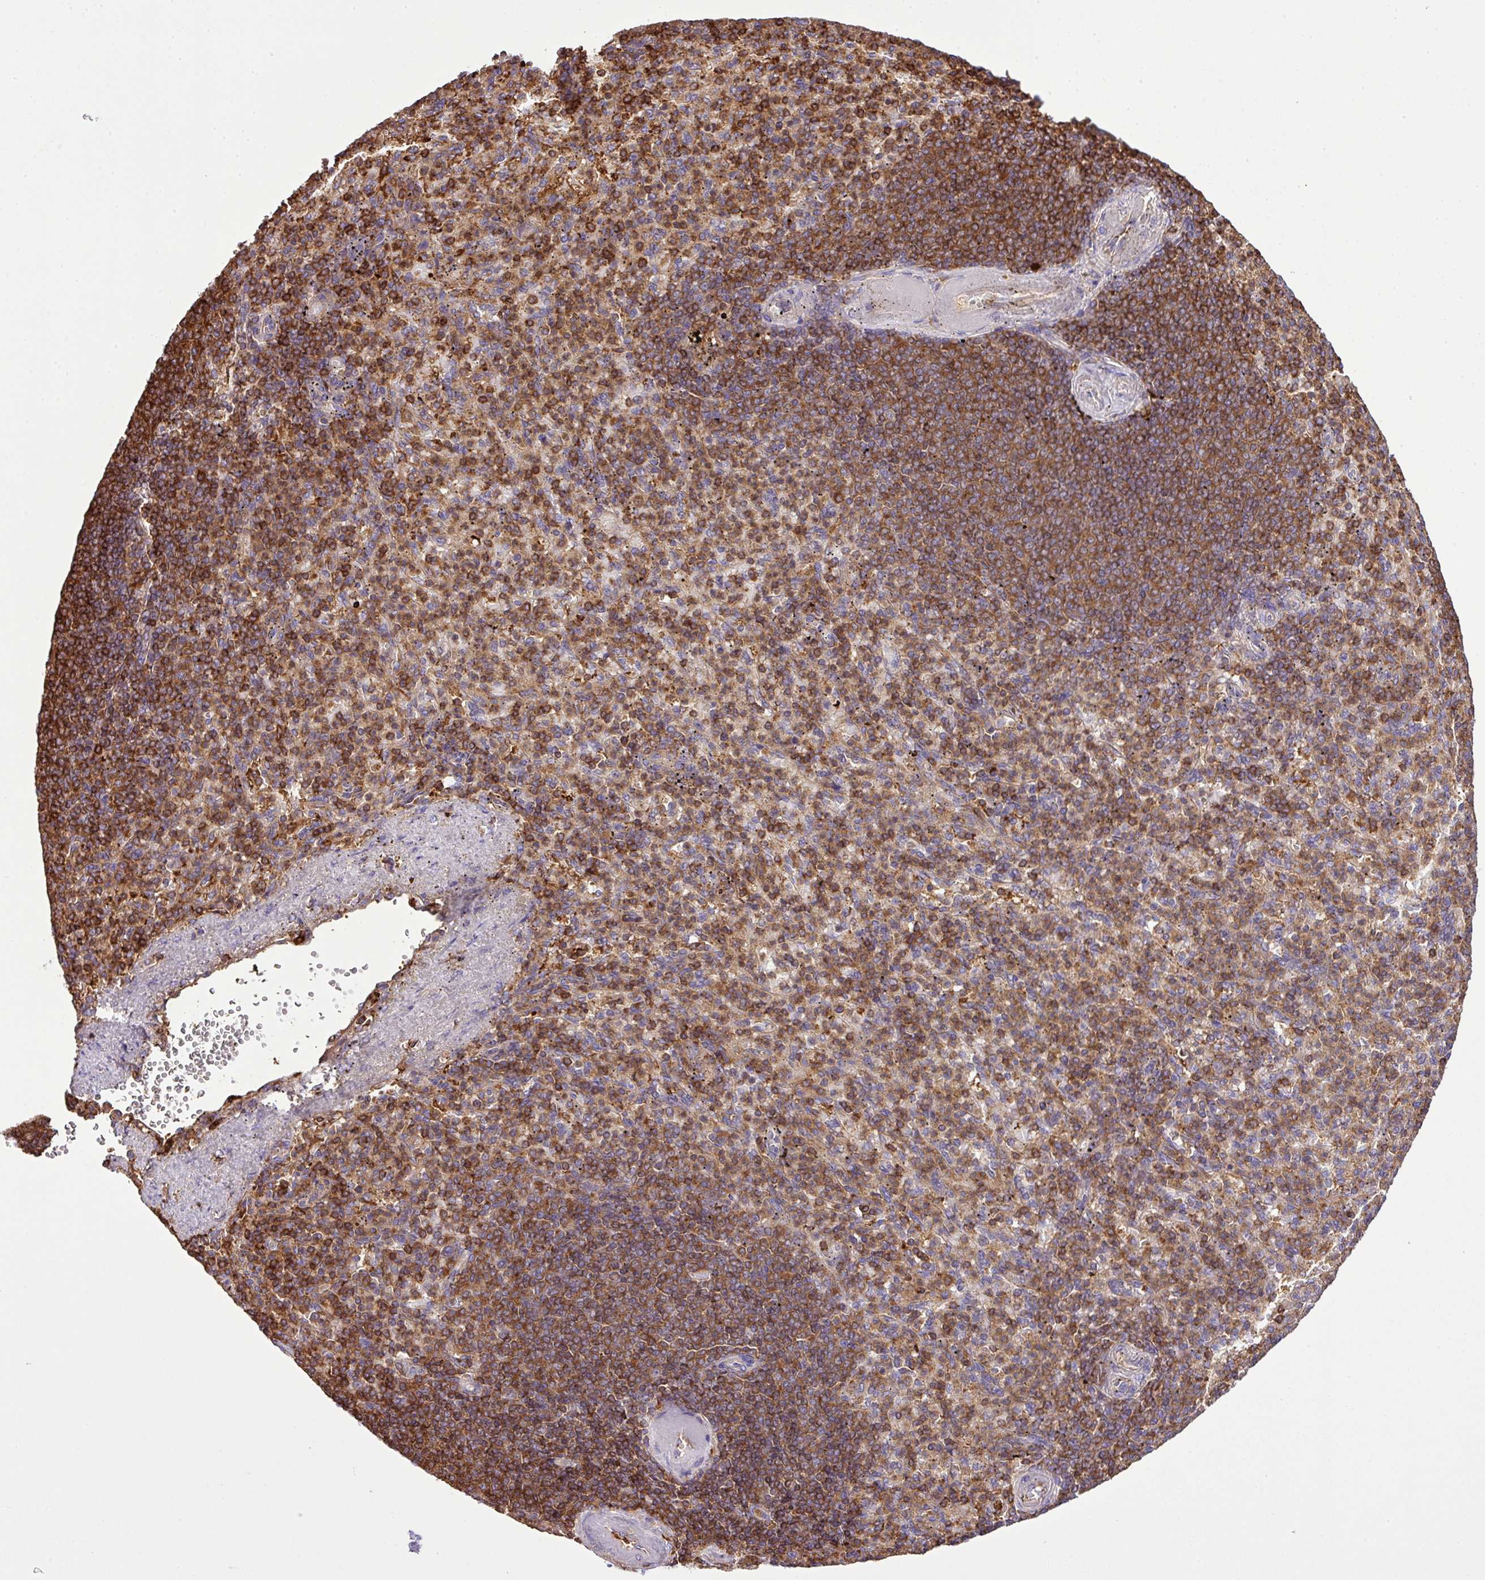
{"staining": {"intensity": "moderate", "quantity": ">75%", "location": "cytoplasmic/membranous"}, "tissue": "spleen", "cell_type": "Cells in red pulp", "image_type": "normal", "snomed": [{"axis": "morphology", "description": "Normal tissue, NOS"}, {"axis": "topography", "description": "Spleen"}], "caption": "Human spleen stained for a protein (brown) reveals moderate cytoplasmic/membranous positive positivity in approximately >75% of cells in red pulp.", "gene": "PGAP6", "patient": {"sex": "female", "age": 74}}